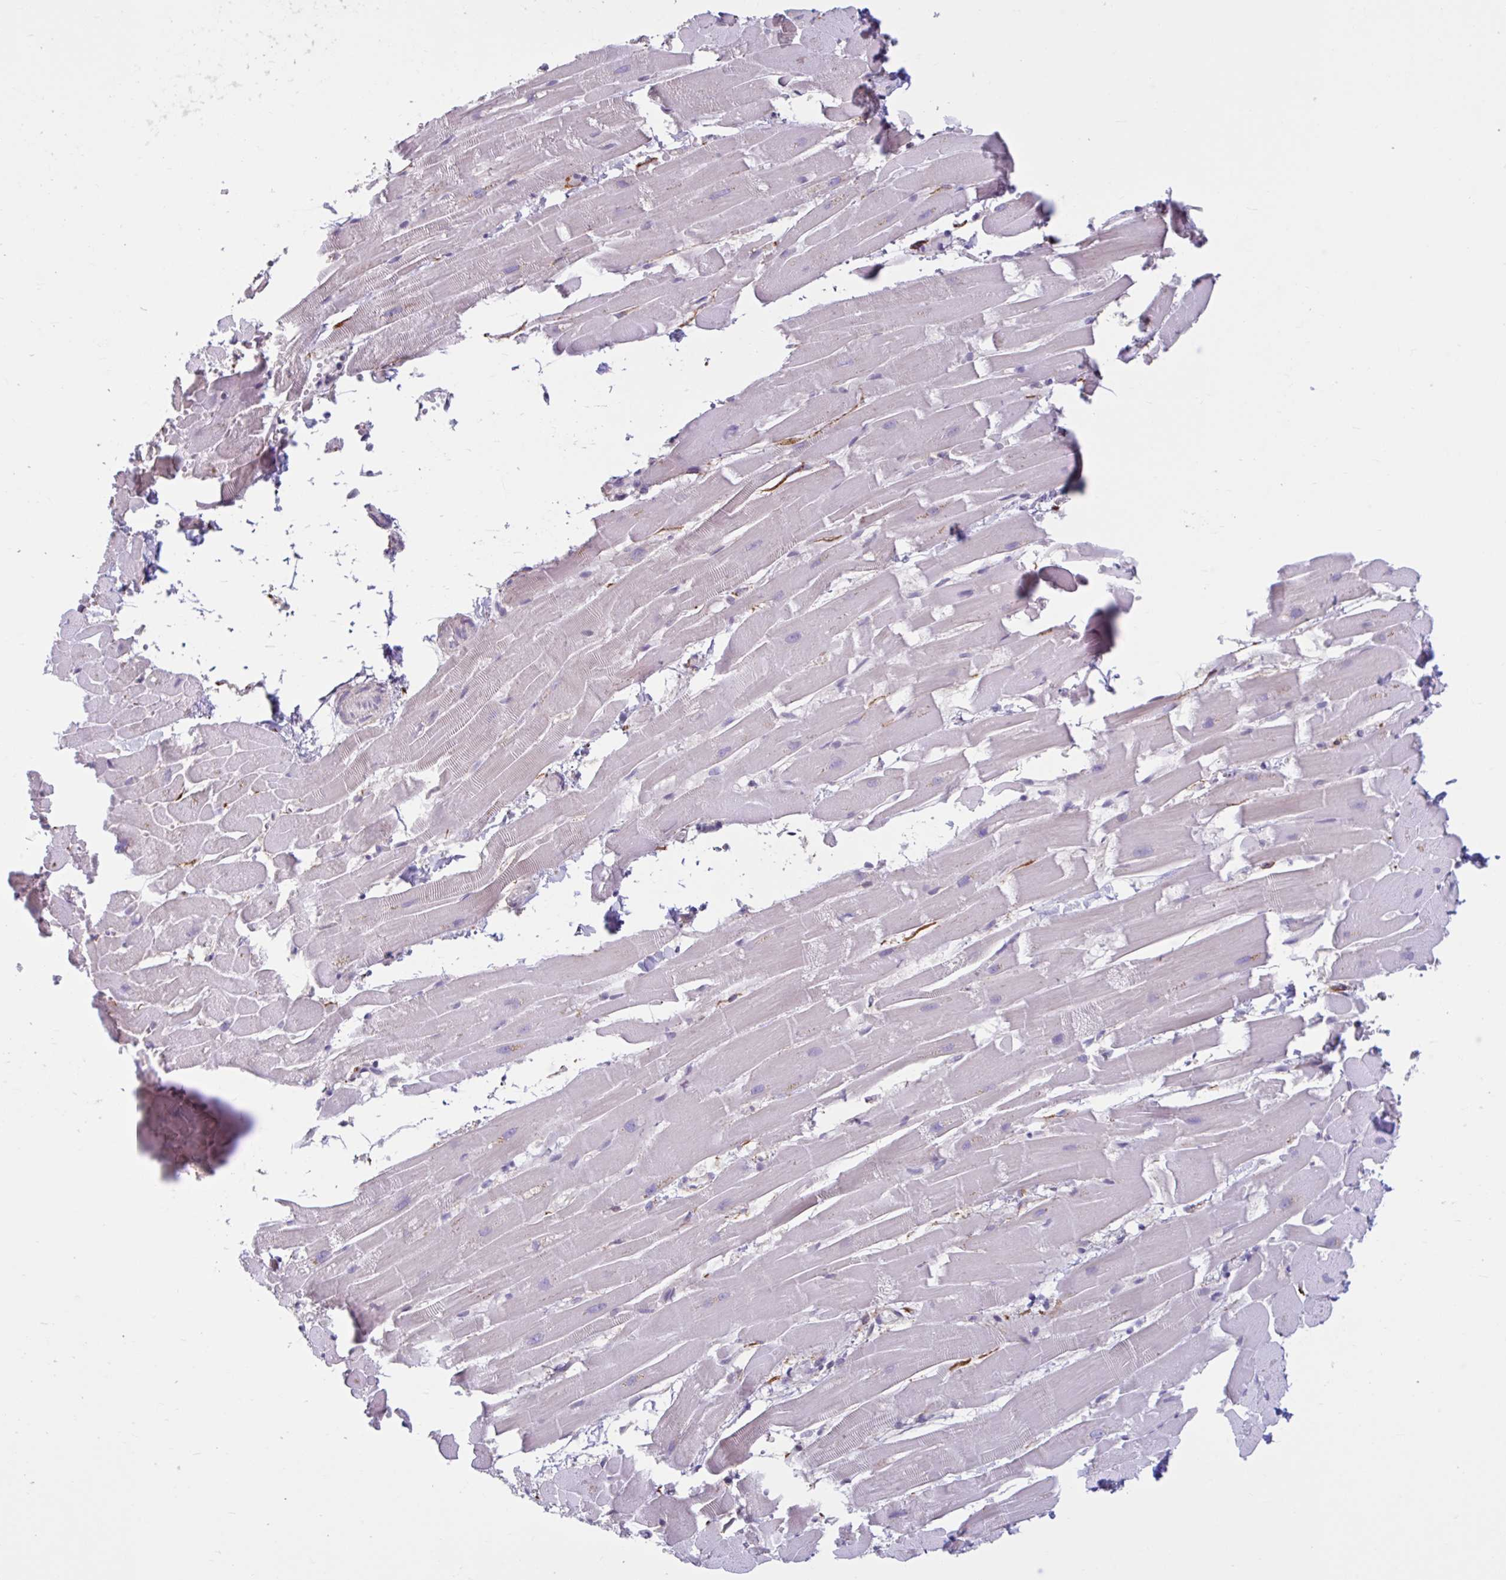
{"staining": {"intensity": "negative", "quantity": "none", "location": "none"}, "tissue": "heart muscle", "cell_type": "Cardiomyocytes", "image_type": "normal", "snomed": [{"axis": "morphology", "description": "Normal tissue, NOS"}, {"axis": "topography", "description": "Heart"}], "caption": "An immunohistochemistry histopathology image of normal heart muscle is shown. There is no staining in cardiomyocytes of heart muscle.", "gene": "CDH19", "patient": {"sex": "male", "age": 37}}